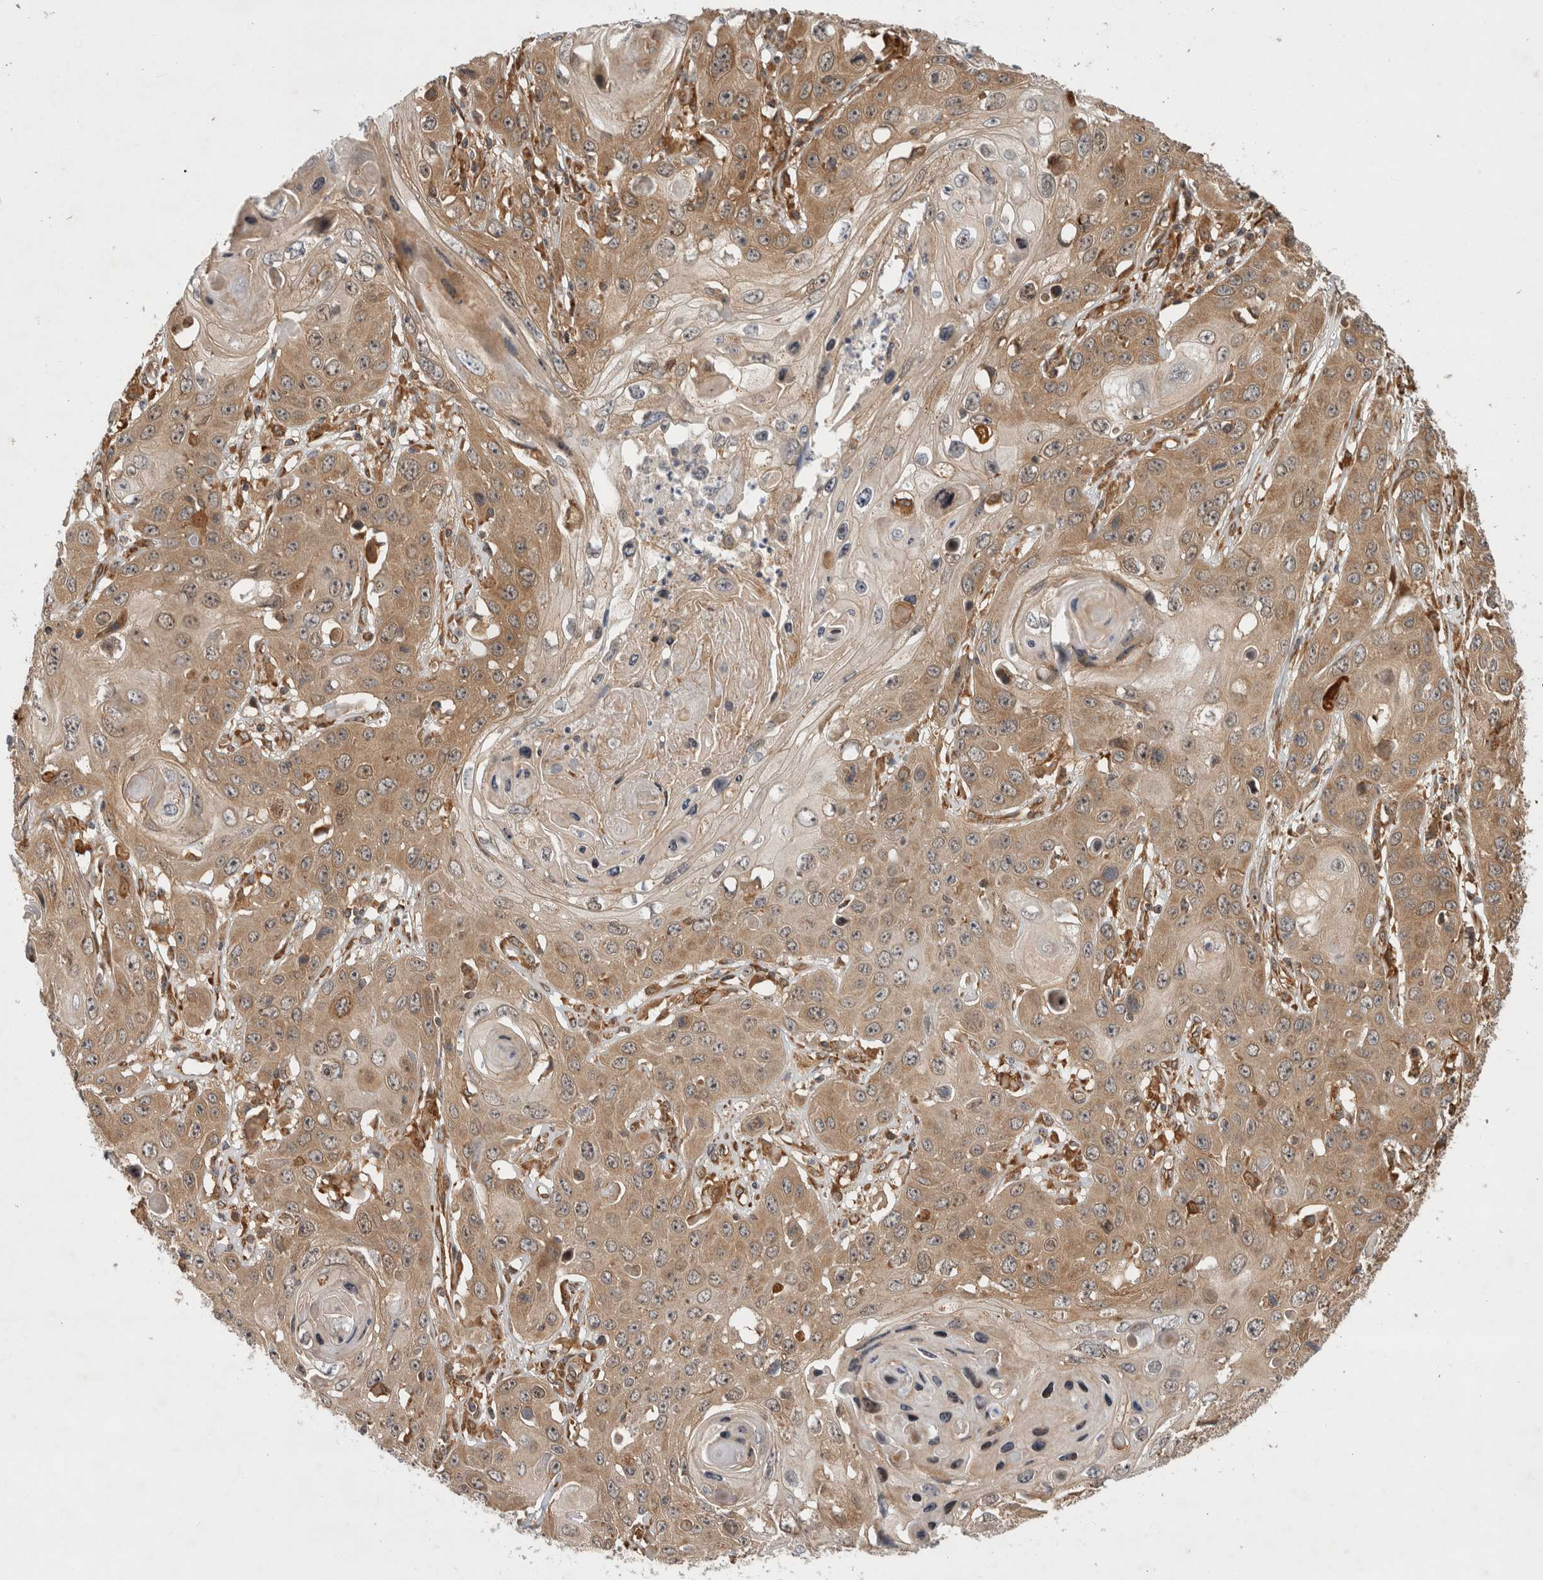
{"staining": {"intensity": "moderate", "quantity": ">75%", "location": "cytoplasmic/membranous"}, "tissue": "skin cancer", "cell_type": "Tumor cells", "image_type": "cancer", "snomed": [{"axis": "morphology", "description": "Squamous cell carcinoma, NOS"}, {"axis": "topography", "description": "Skin"}], "caption": "IHC photomicrograph of neoplastic tissue: squamous cell carcinoma (skin) stained using immunohistochemistry reveals medium levels of moderate protein expression localized specifically in the cytoplasmic/membranous of tumor cells, appearing as a cytoplasmic/membranous brown color.", "gene": "TUBD1", "patient": {"sex": "male", "age": 55}}